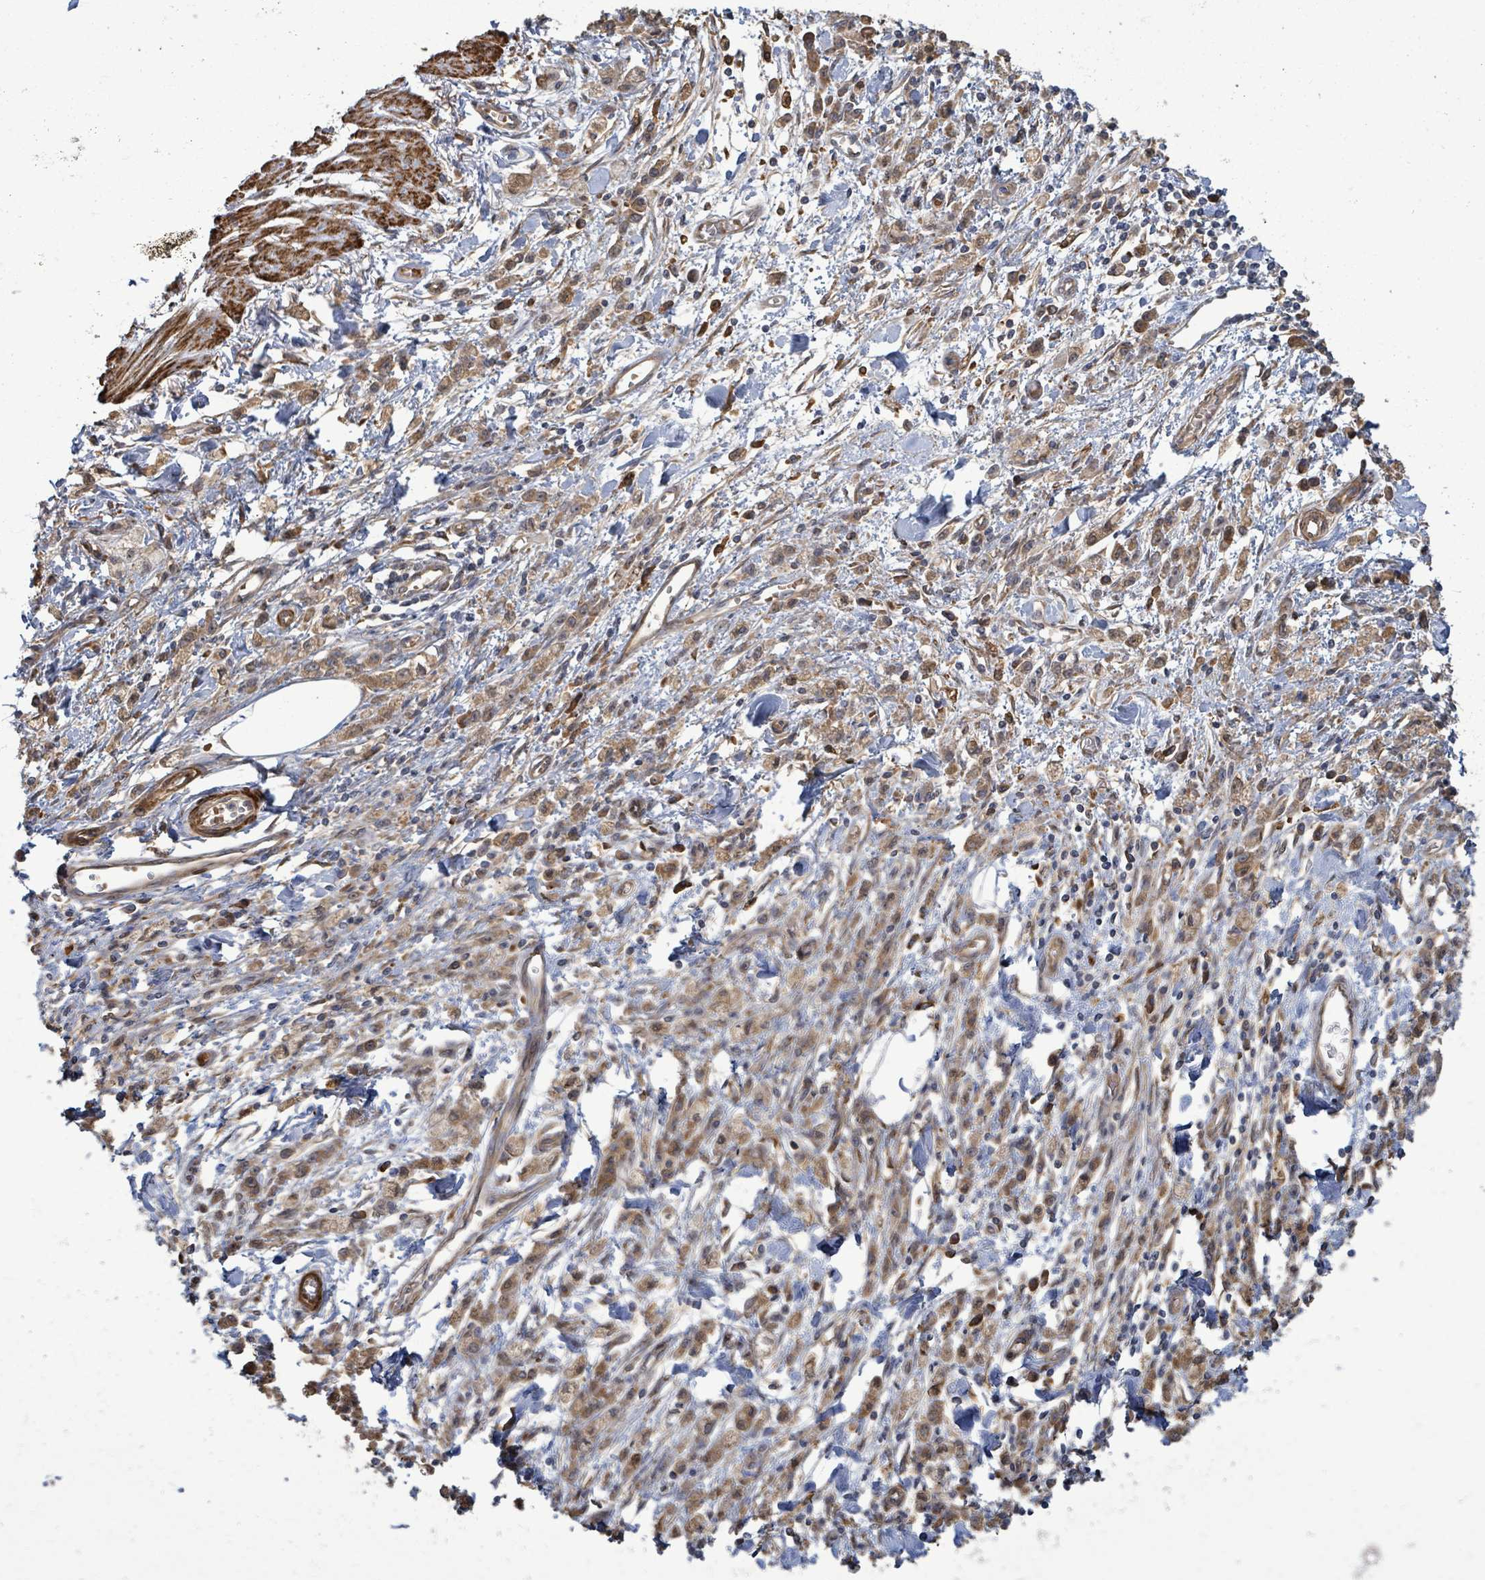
{"staining": {"intensity": "moderate", "quantity": ">75%", "location": "cytoplasmic/membranous"}, "tissue": "stomach cancer", "cell_type": "Tumor cells", "image_type": "cancer", "snomed": [{"axis": "morphology", "description": "Adenocarcinoma, NOS"}, {"axis": "topography", "description": "Stomach"}], "caption": "Stomach adenocarcinoma stained with DAB (3,3'-diaminobenzidine) immunohistochemistry reveals medium levels of moderate cytoplasmic/membranous staining in approximately >75% of tumor cells.", "gene": "MAP3K6", "patient": {"sex": "male", "age": 77}}